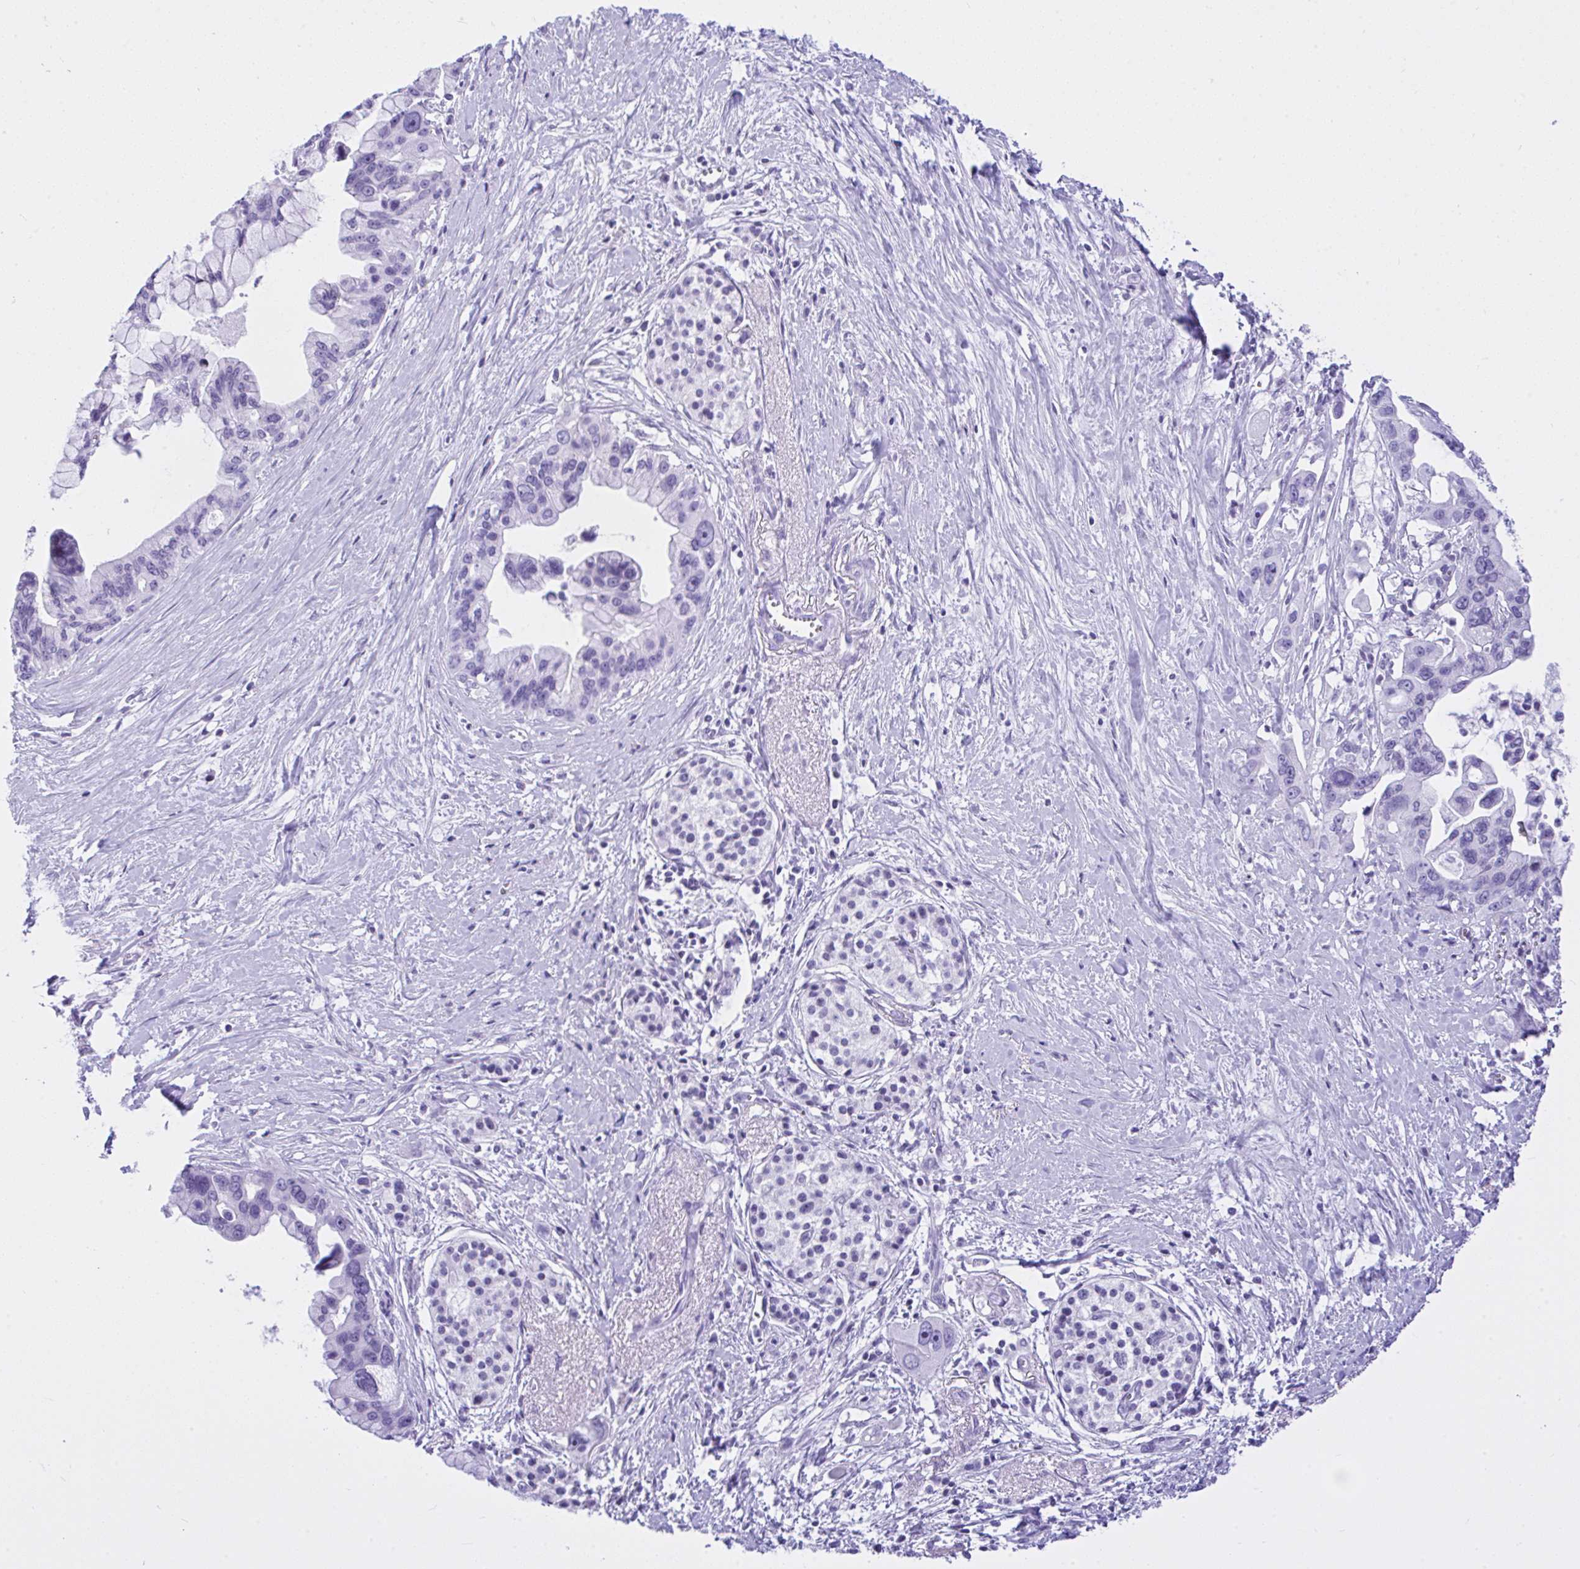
{"staining": {"intensity": "negative", "quantity": "none", "location": "none"}, "tissue": "pancreatic cancer", "cell_type": "Tumor cells", "image_type": "cancer", "snomed": [{"axis": "morphology", "description": "Adenocarcinoma, NOS"}, {"axis": "topography", "description": "Pancreas"}], "caption": "This is a histopathology image of IHC staining of pancreatic adenocarcinoma, which shows no positivity in tumor cells.", "gene": "KRT27", "patient": {"sex": "female", "age": 83}}